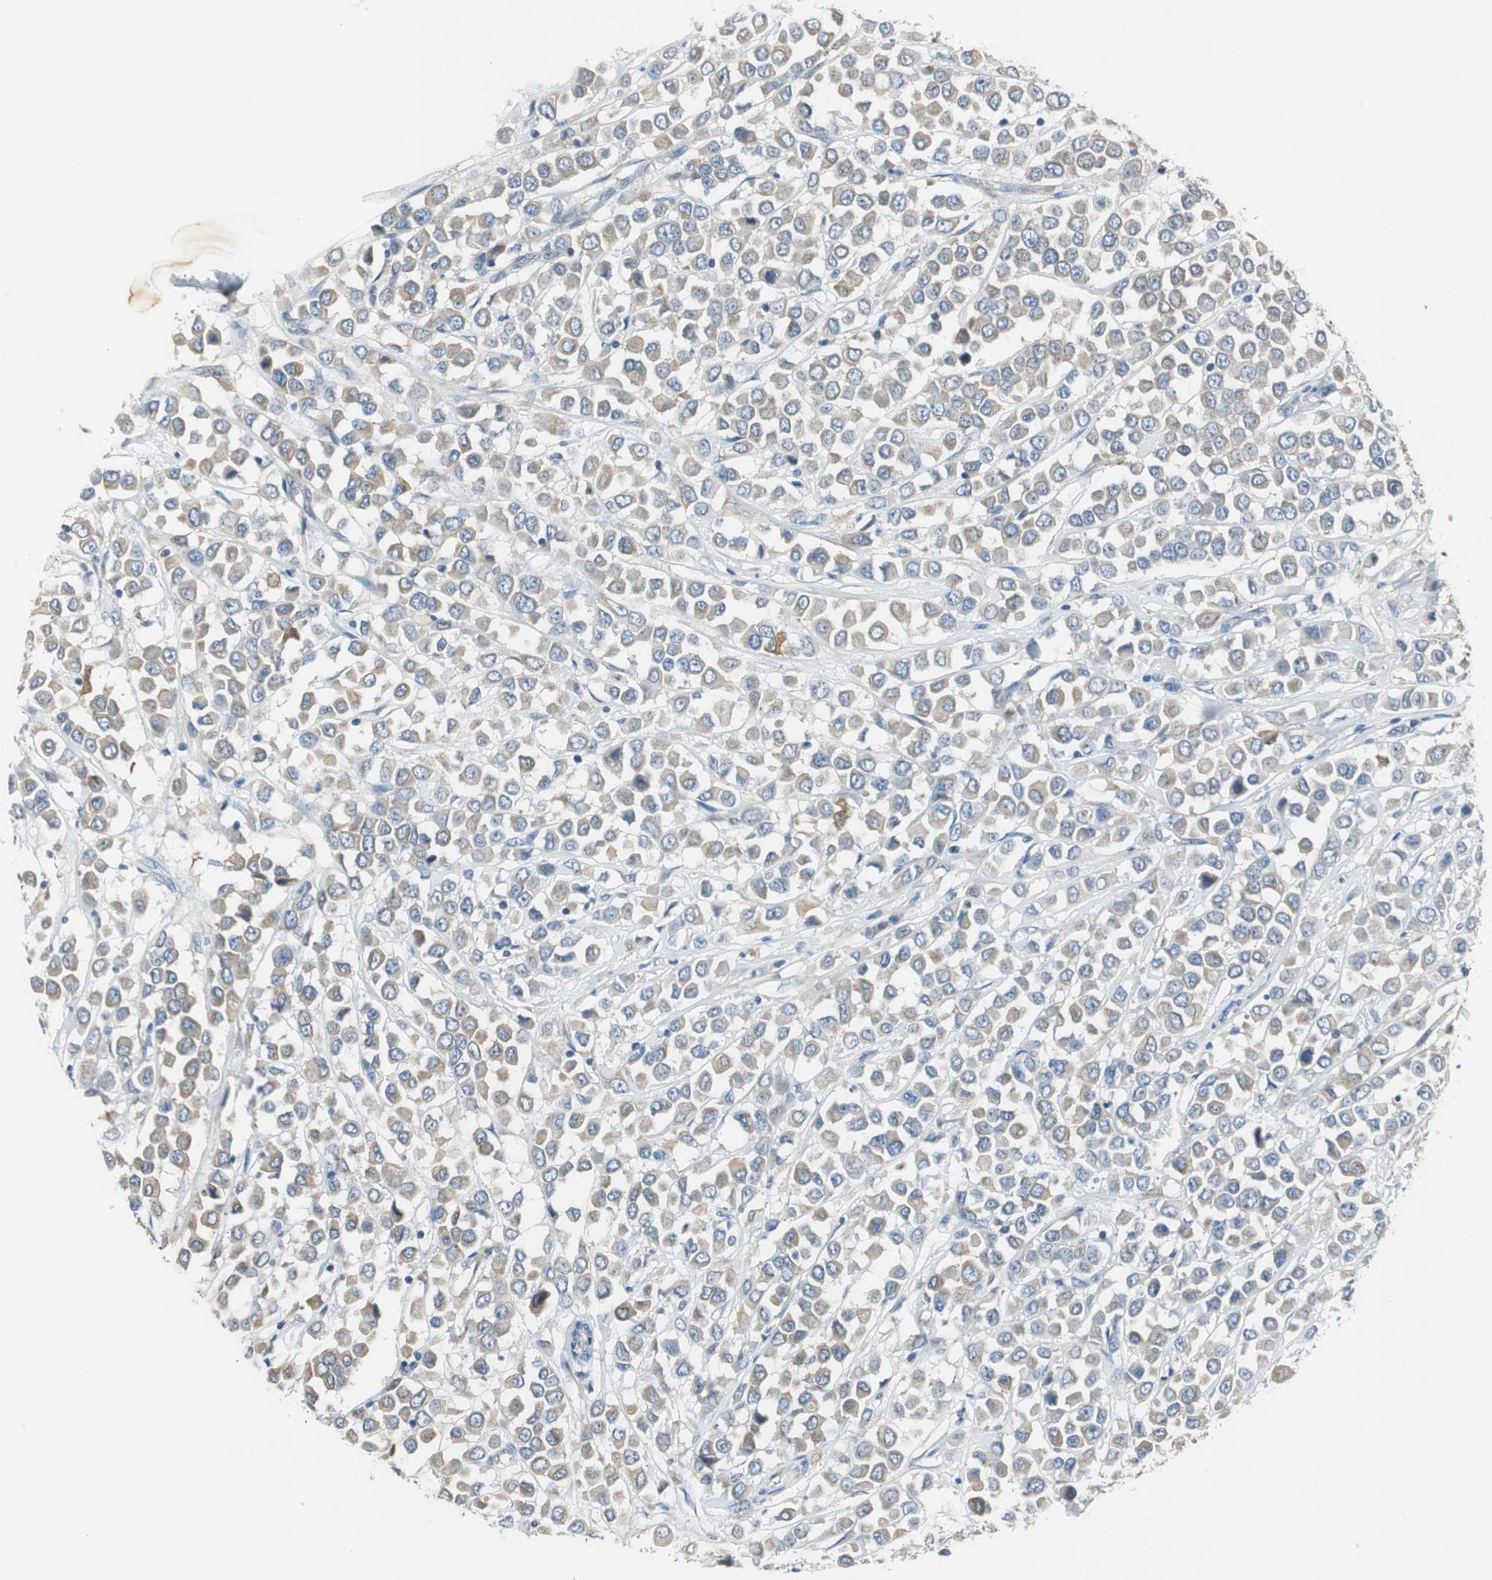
{"staining": {"intensity": "weak", "quantity": ">75%", "location": "cytoplasmic/membranous"}, "tissue": "breast cancer", "cell_type": "Tumor cells", "image_type": "cancer", "snomed": [{"axis": "morphology", "description": "Duct carcinoma"}, {"axis": "topography", "description": "Breast"}], "caption": "Immunohistochemical staining of human breast cancer shows low levels of weak cytoplasmic/membranous protein staining in about >75% of tumor cells.", "gene": "FADS2", "patient": {"sex": "female", "age": 61}}